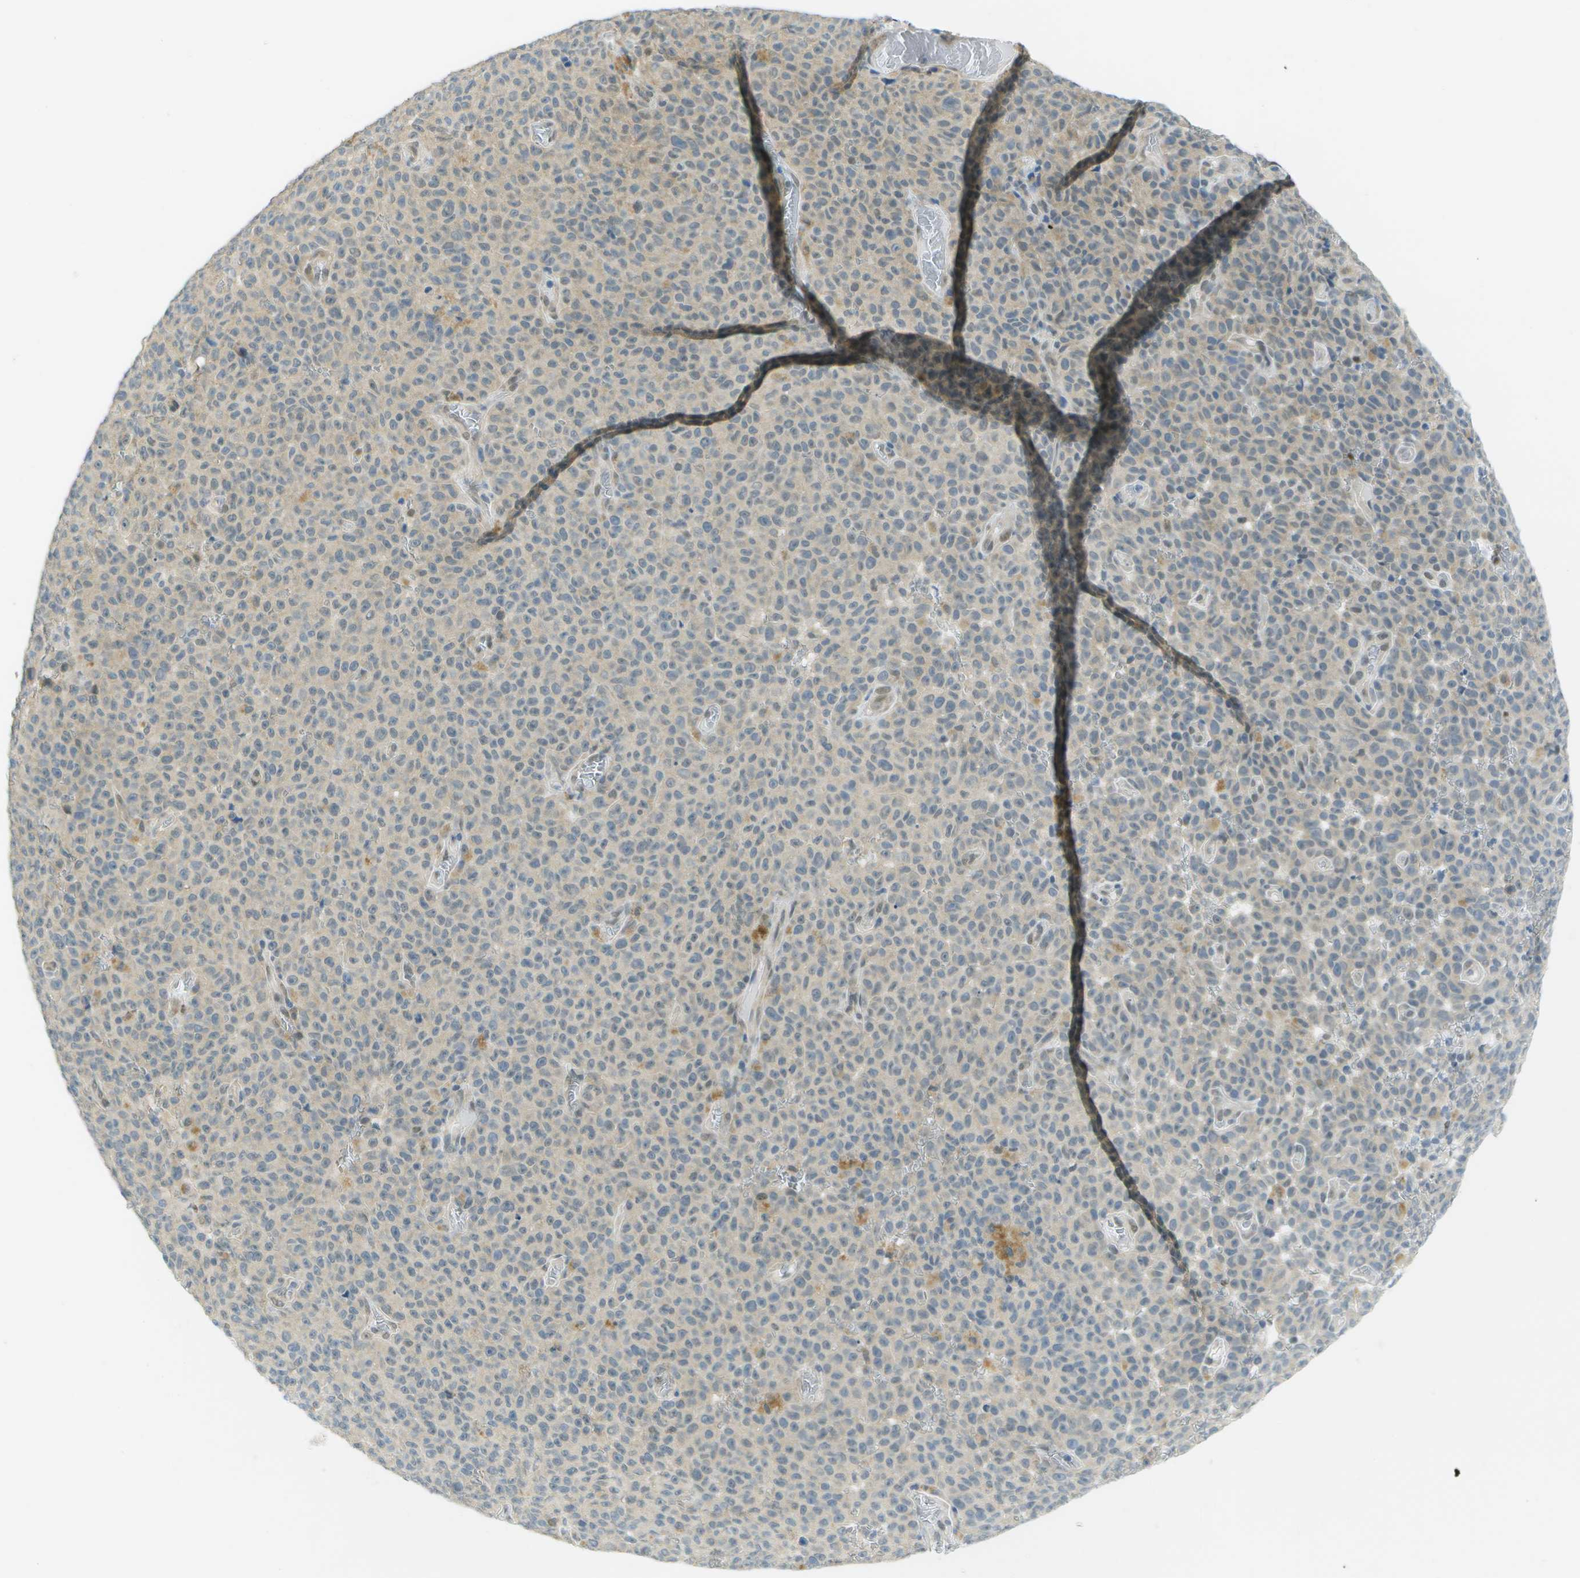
{"staining": {"intensity": "negative", "quantity": "none", "location": "none"}, "tissue": "melanoma", "cell_type": "Tumor cells", "image_type": "cancer", "snomed": [{"axis": "morphology", "description": "Malignant melanoma, NOS"}, {"axis": "topography", "description": "Skin"}], "caption": "Tumor cells are negative for brown protein staining in melanoma.", "gene": "ARID1B", "patient": {"sex": "female", "age": 82}}